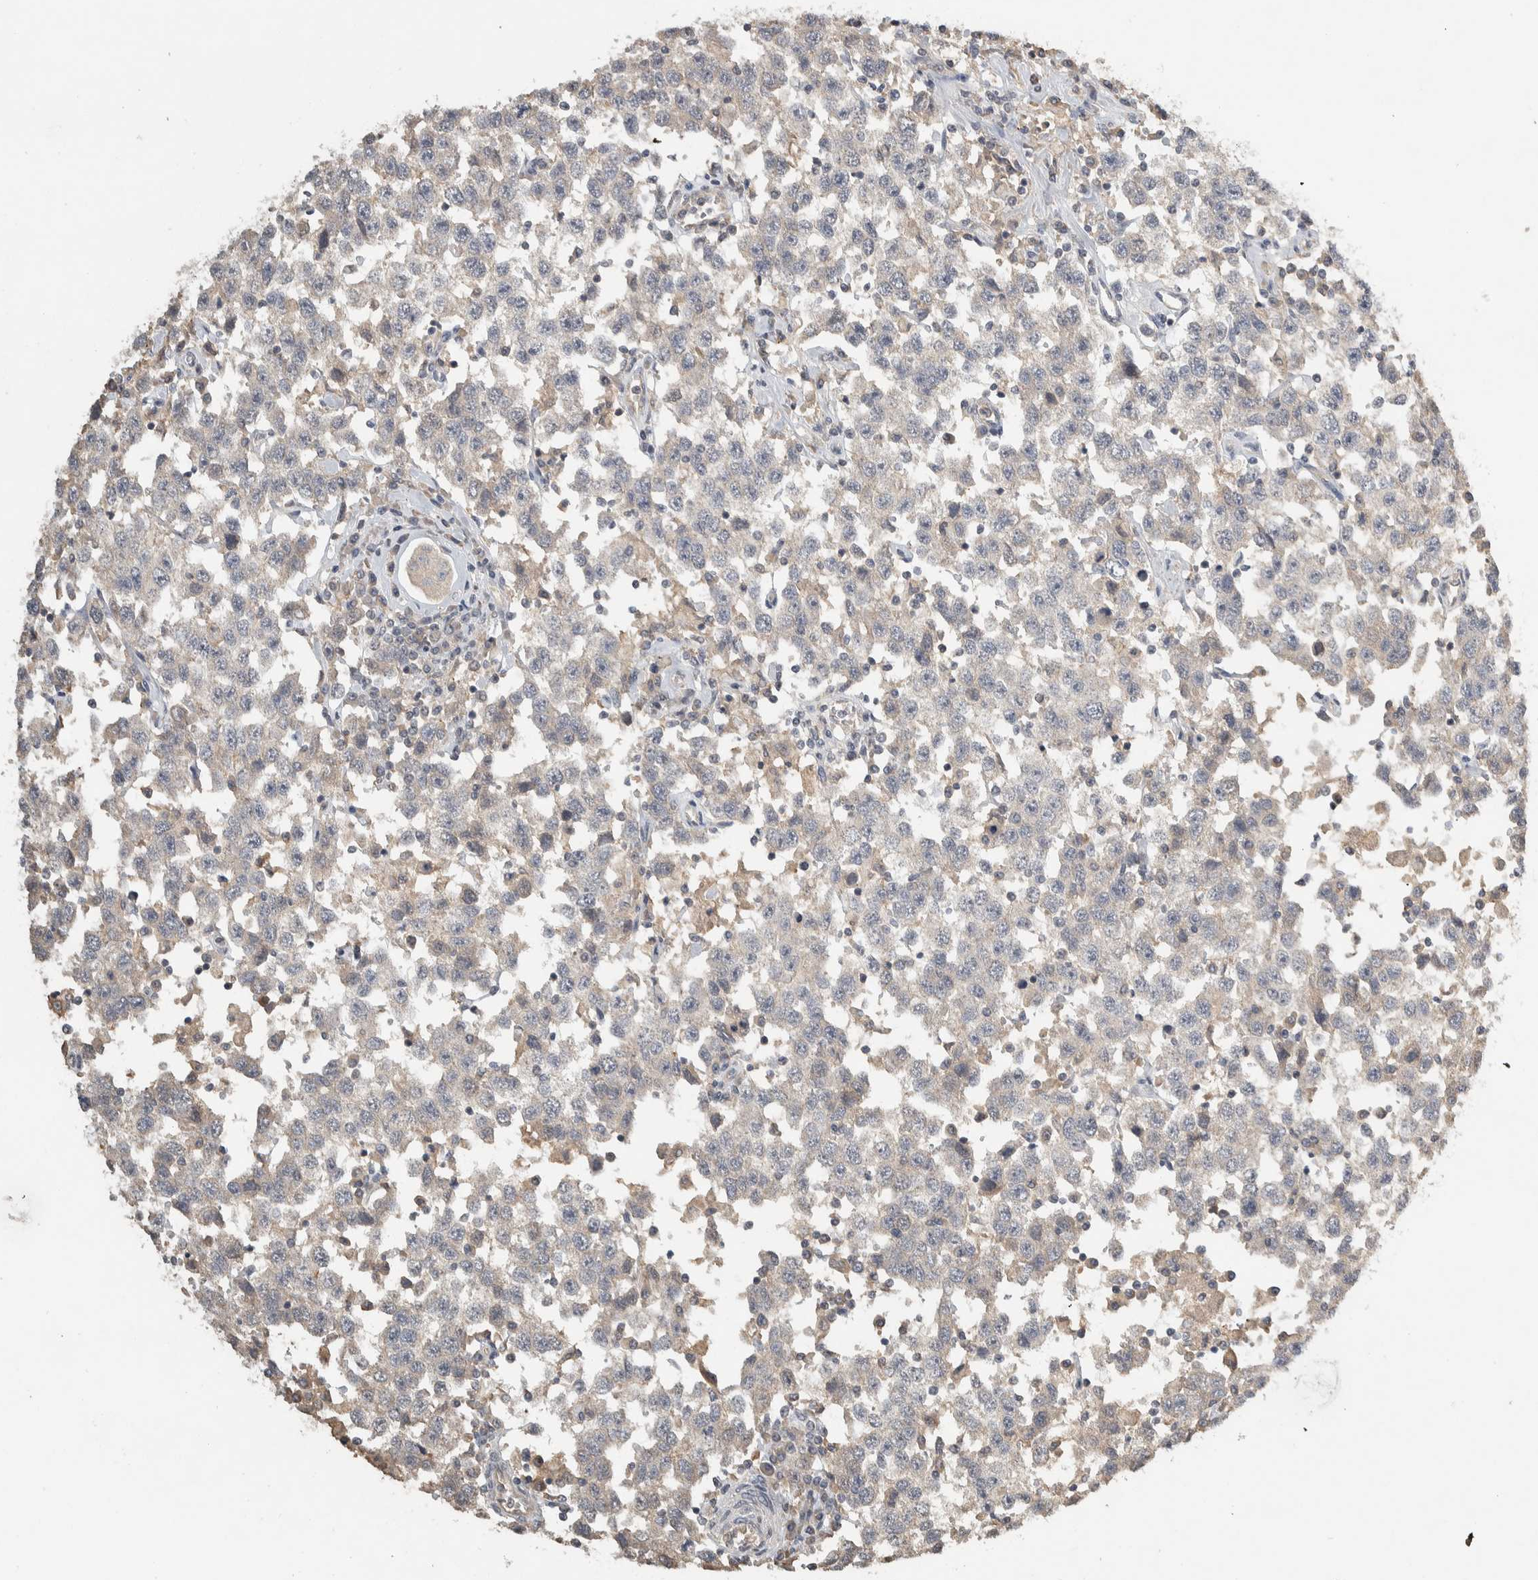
{"staining": {"intensity": "negative", "quantity": "none", "location": "none"}, "tissue": "testis cancer", "cell_type": "Tumor cells", "image_type": "cancer", "snomed": [{"axis": "morphology", "description": "Seminoma, NOS"}, {"axis": "topography", "description": "Testis"}], "caption": "Testis seminoma was stained to show a protein in brown. There is no significant staining in tumor cells.", "gene": "EIF3H", "patient": {"sex": "male", "age": 41}}